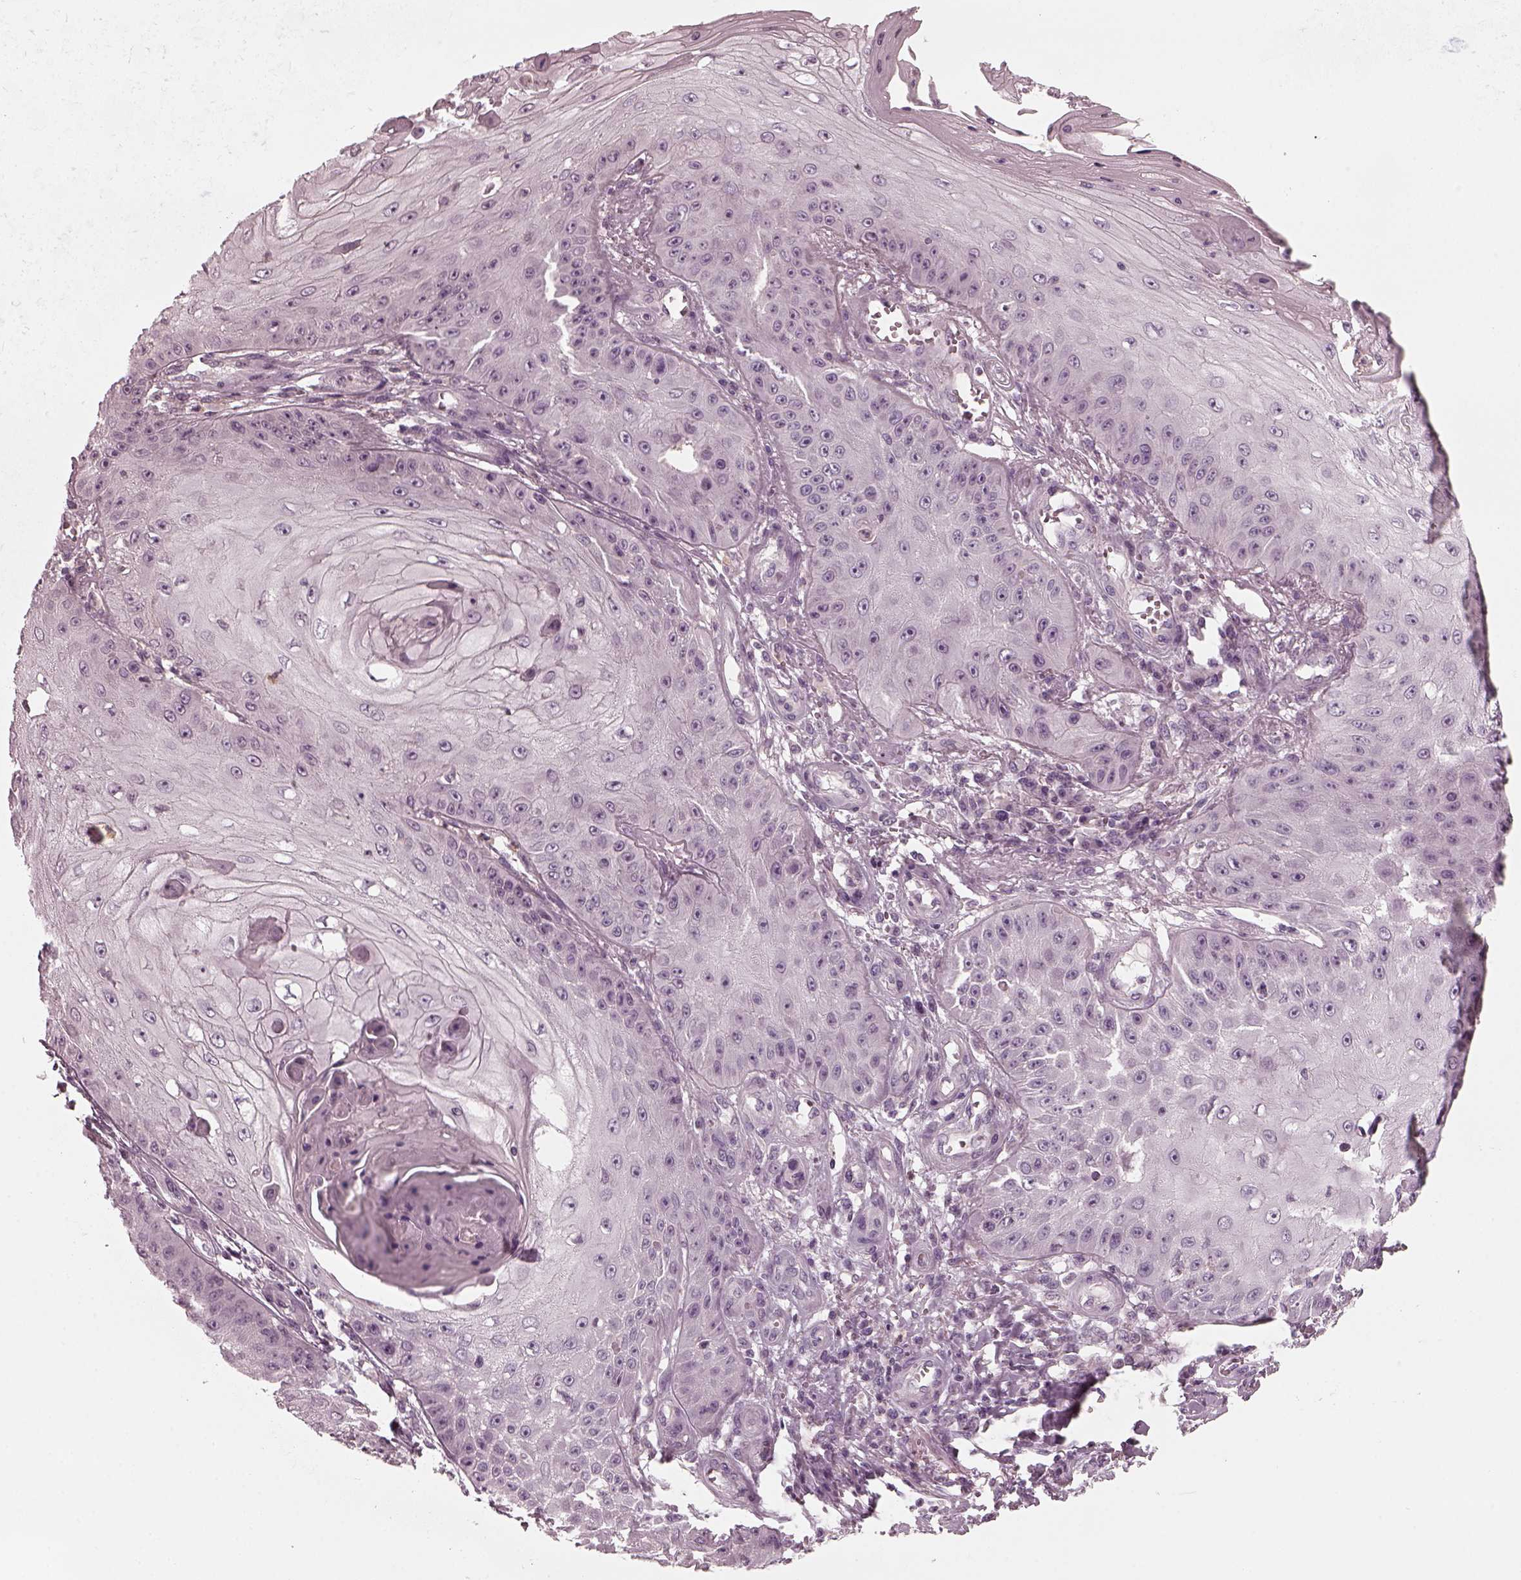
{"staining": {"intensity": "negative", "quantity": "none", "location": "none"}, "tissue": "skin cancer", "cell_type": "Tumor cells", "image_type": "cancer", "snomed": [{"axis": "morphology", "description": "Squamous cell carcinoma, NOS"}, {"axis": "topography", "description": "Skin"}], "caption": "Immunohistochemistry image of neoplastic tissue: skin squamous cell carcinoma stained with DAB (3,3'-diaminobenzidine) reveals no significant protein staining in tumor cells. (DAB immunohistochemistry, high magnification).", "gene": "CHIT1", "patient": {"sex": "male", "age": 70}}